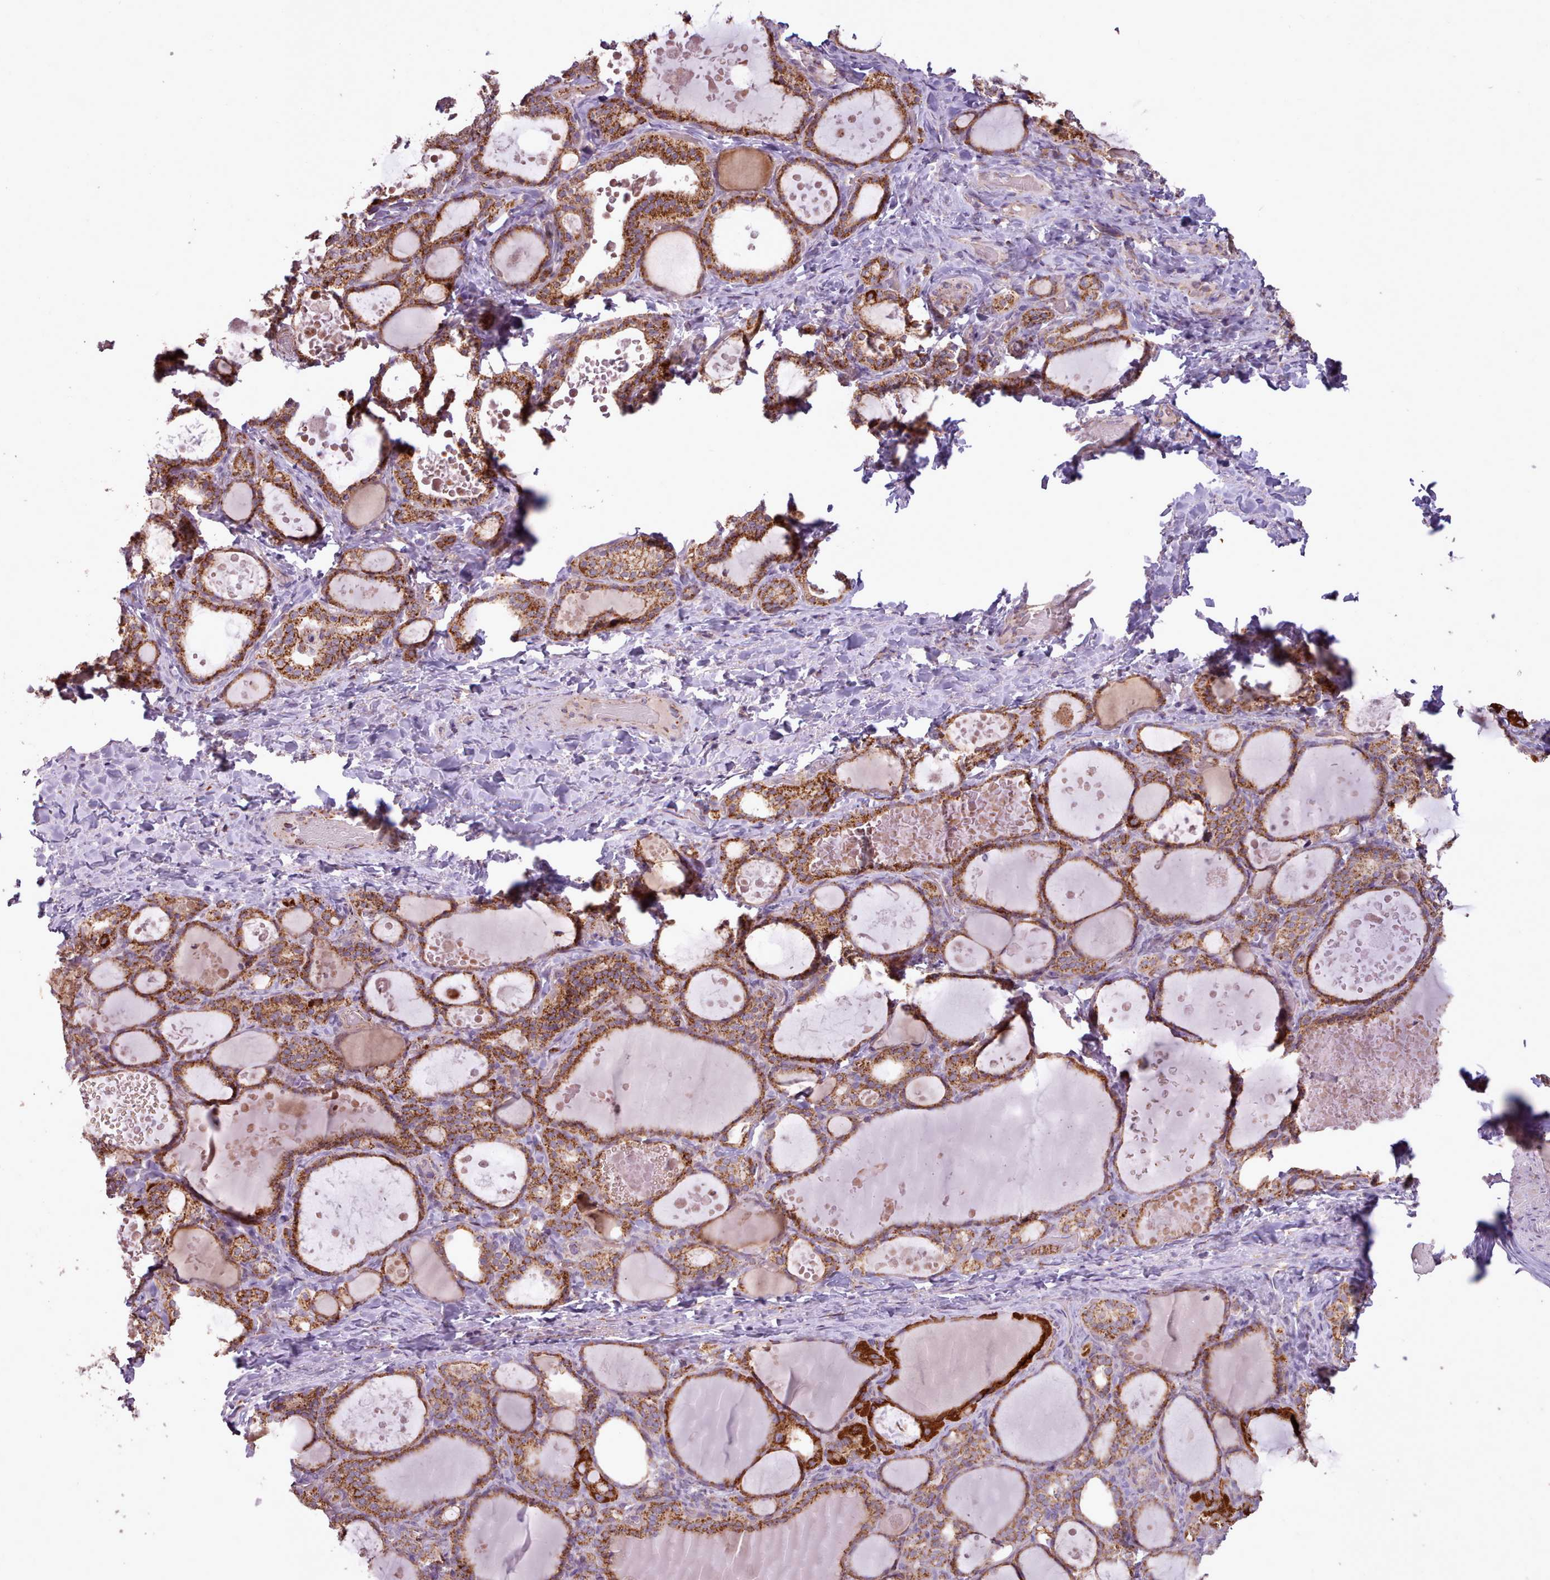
{"staining": {"intensity": "strong", "quantity": ">75%", "location": "cytoplasmic/membranous"}, "tissue": "thyroid gland", "cell_type": "Glandular cells", "image_type": "normal", "snomed": [{"axis": "morphology", "description": "Normal tissue, NOS"}, {"axis": "topography", "description": "Thyroid gland"}], "caption": "Immunohistochemistry (IHC) (DAB) staining of benign thyroid gland shows strong cytoplasmic/membranous protein staining in about >75% of glandular cells.", "gene": "LIN7C", "patient": {"sex": "female", "age": 46}}